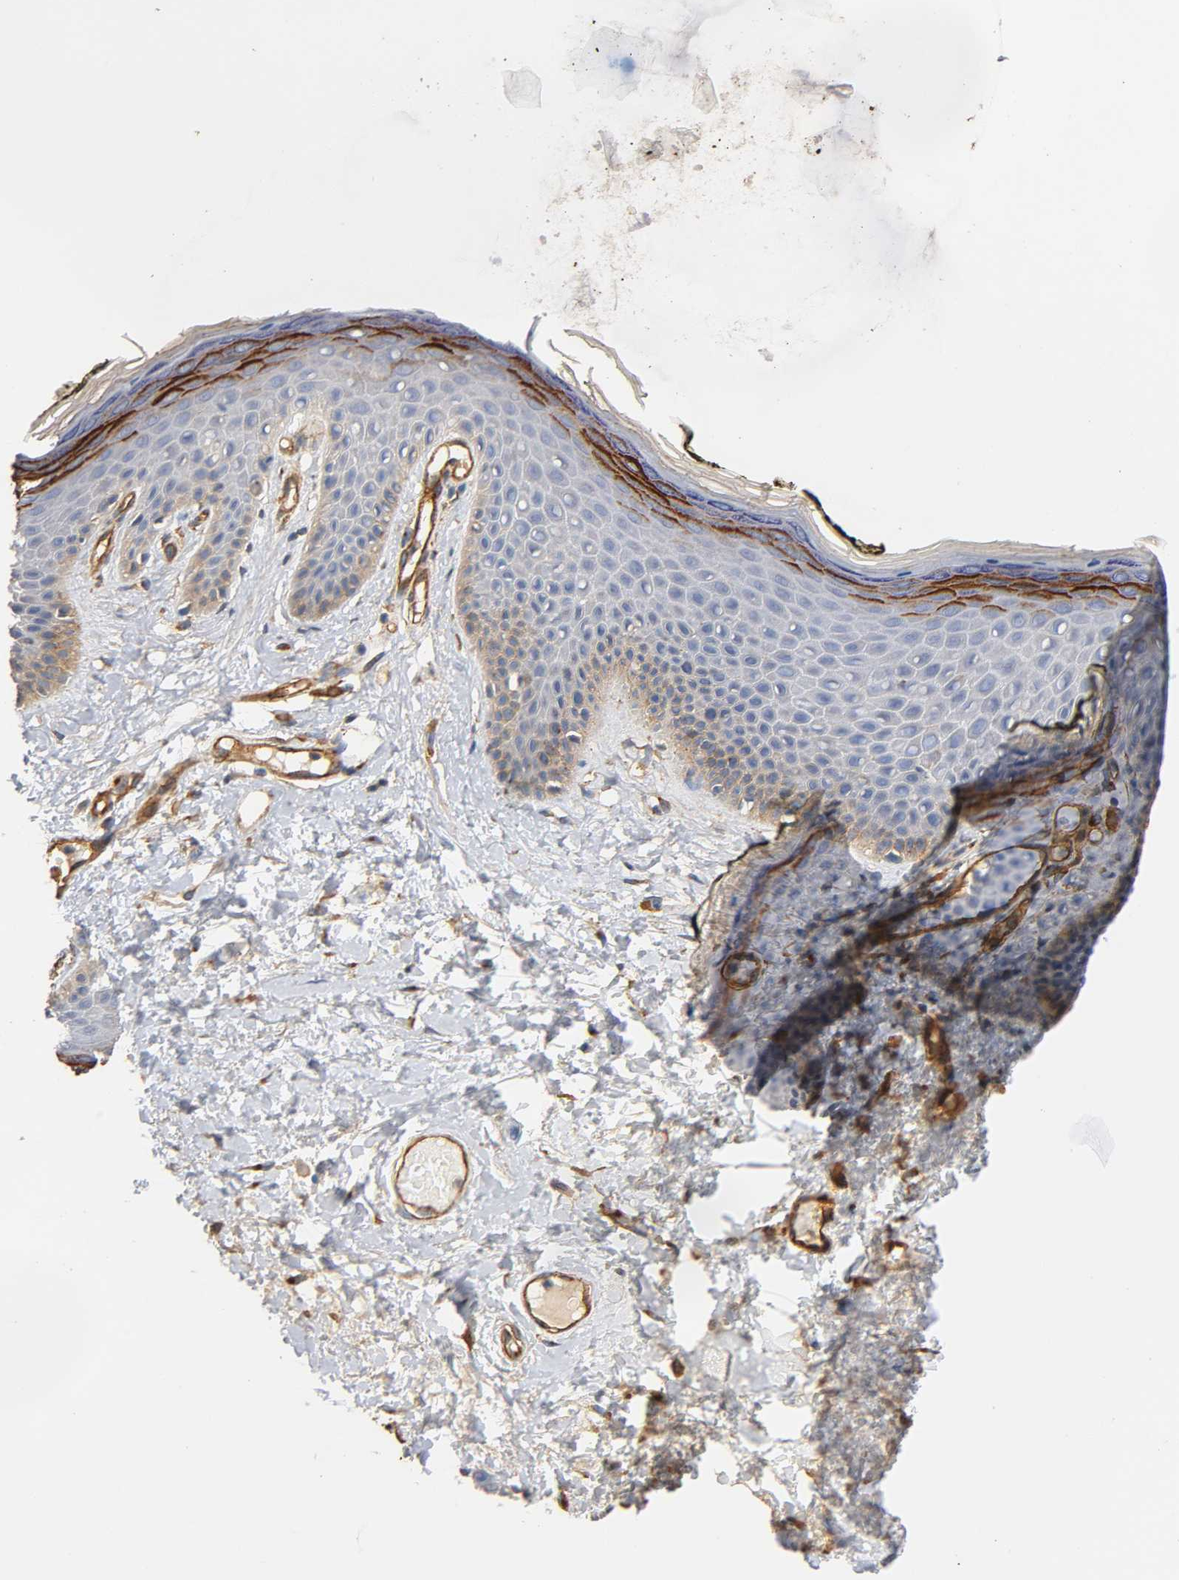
{"staining": {"intensity": "strong", "quantity": "25%-75%", "location": "cytoplasmic/membranous"}, "tissue": "skin", "cell_type": "Epidermal cells", "image_type": "normal", "snomed": [{"axis": "morphology", "description": "Normal tissue, NOS"}, {"axis": "morphology", "description": "Inflammation, NOS"}, {"axis": "topography", "description": "Vulva"}], "caption": "Immunohistochemical staining of normal human skin demonstrates high levels of strong cytoplasmic/membranous staining in approximately 25%-75% of epidermal cells.", "gene": "IFITM2", "patient": {"sex": "female", "age": 84}}